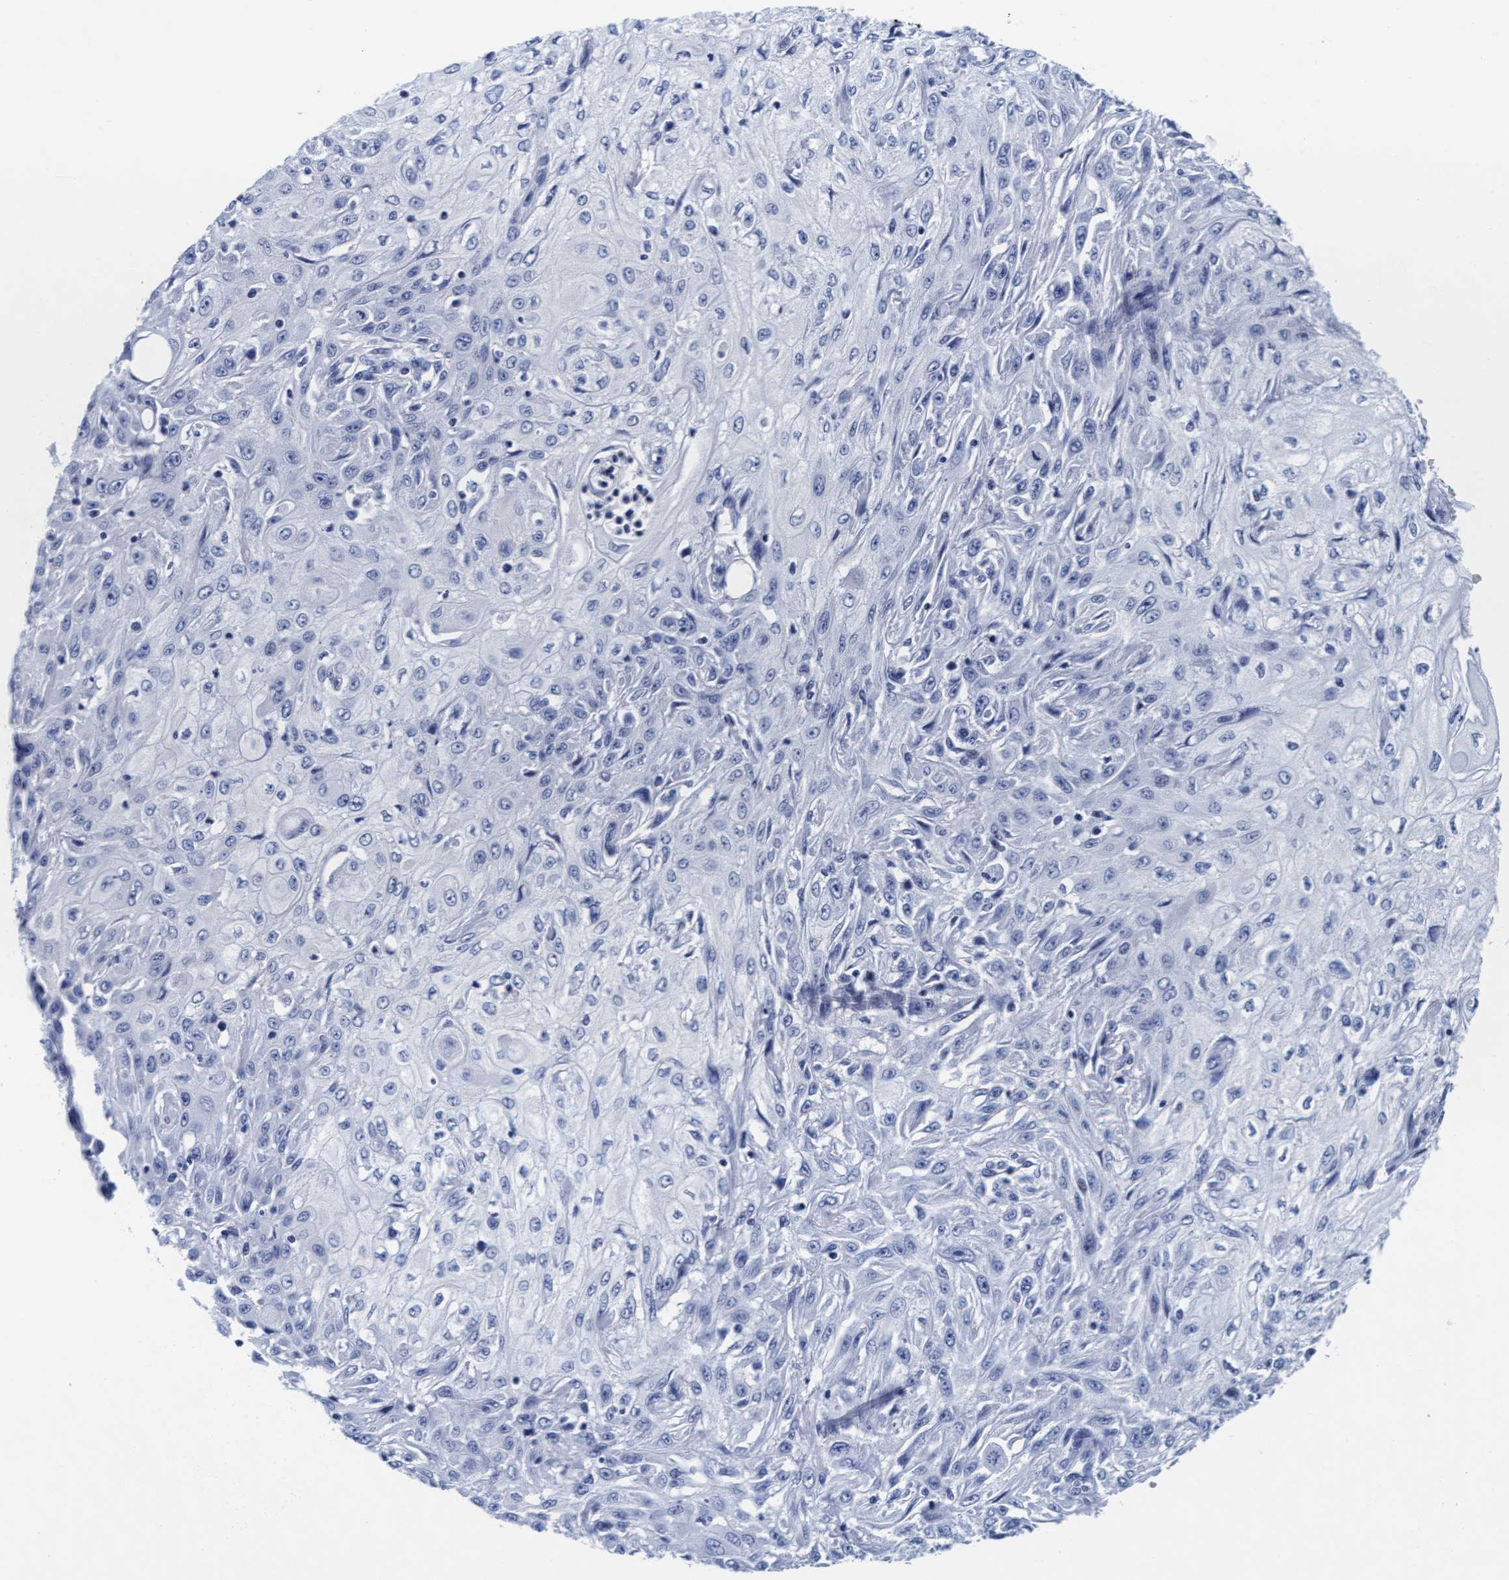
{"staining": {"intensity": "negative", "quantity": "none", "location": "none"}, "tissue": "skin cancer", "cell_type": "Tumor cells", "image_type": "cancer", "snomed": [{"axis": "morphology", "description": "Squamous cell carcinoma, NOS"}, {"axis": "morphology", "description": "Squamous cell carcinoma, metastatic, NOS"}, {"axis": "topography", "description": "Skin"}, {"axis": "topography", "description": "Lymph node"}], "caption": "Immunohistochemistry of human skin metastatic squamous cell carcinoma demonstrates no positivity in tumor cells.", "gene": "ARSG", "patient": {"sex": "male", "age": 75}}